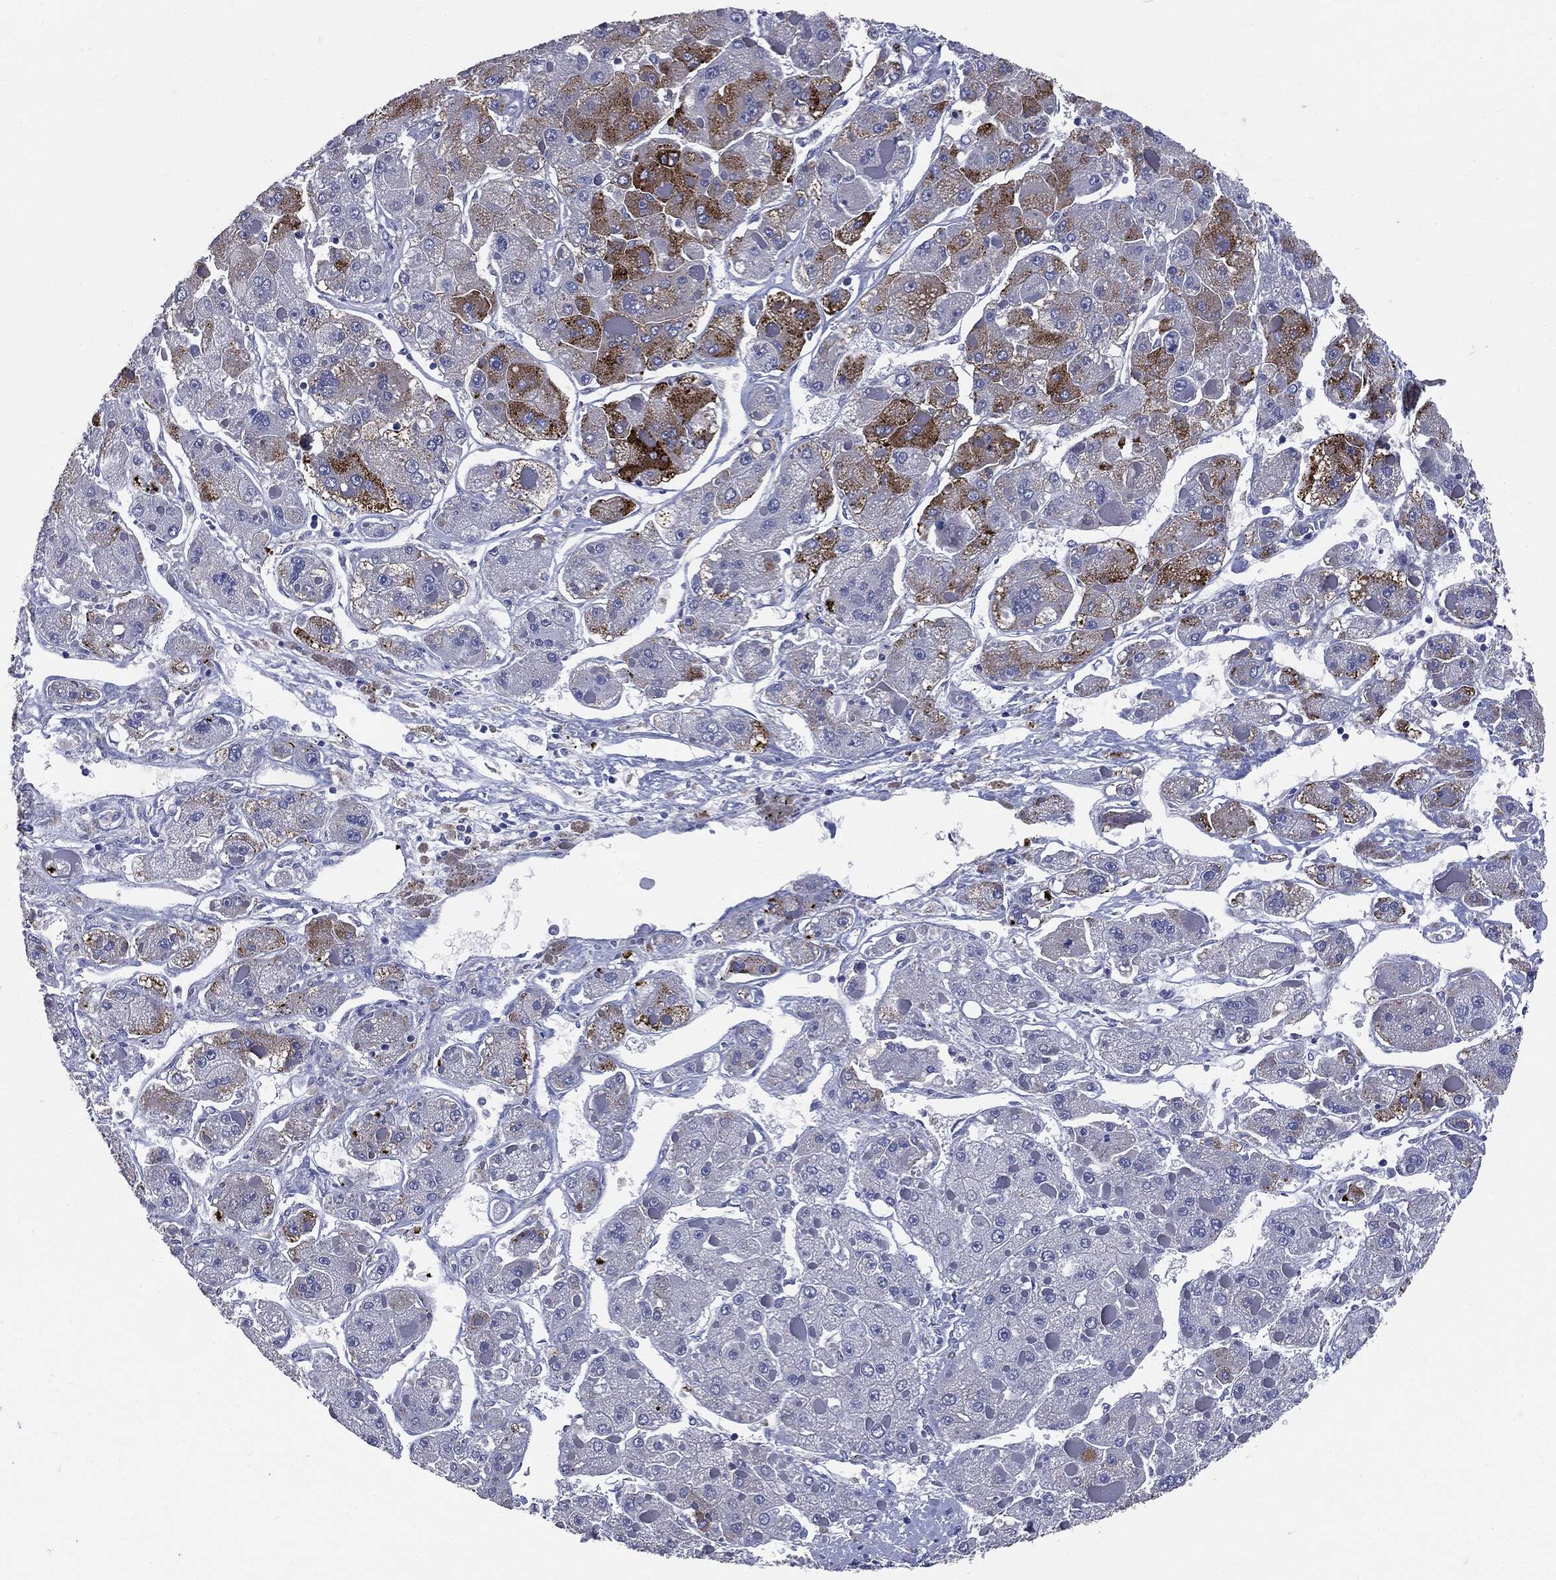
{"staining": {"intensity": "strong", "quantity": "<25%", "location": "cytoplasmic/membranous"}, "tissue": "liver cancer", "cell_type": "Tumor cells", "image_type": "cancer", "snomed": [{"axis": "morphology", "description": "Carcinoma, Hepatocellular, NOS"}, {"axis": "topography", "description": "Liver"}], "caption": "This is a micrograph of immunohistochemistry staining of liver cancer, which shows strong expression in the cytoplasmic/membranous of tumor cells.", "gene": "PTGS2", "patient": {"sex": "female", "age": 73}}